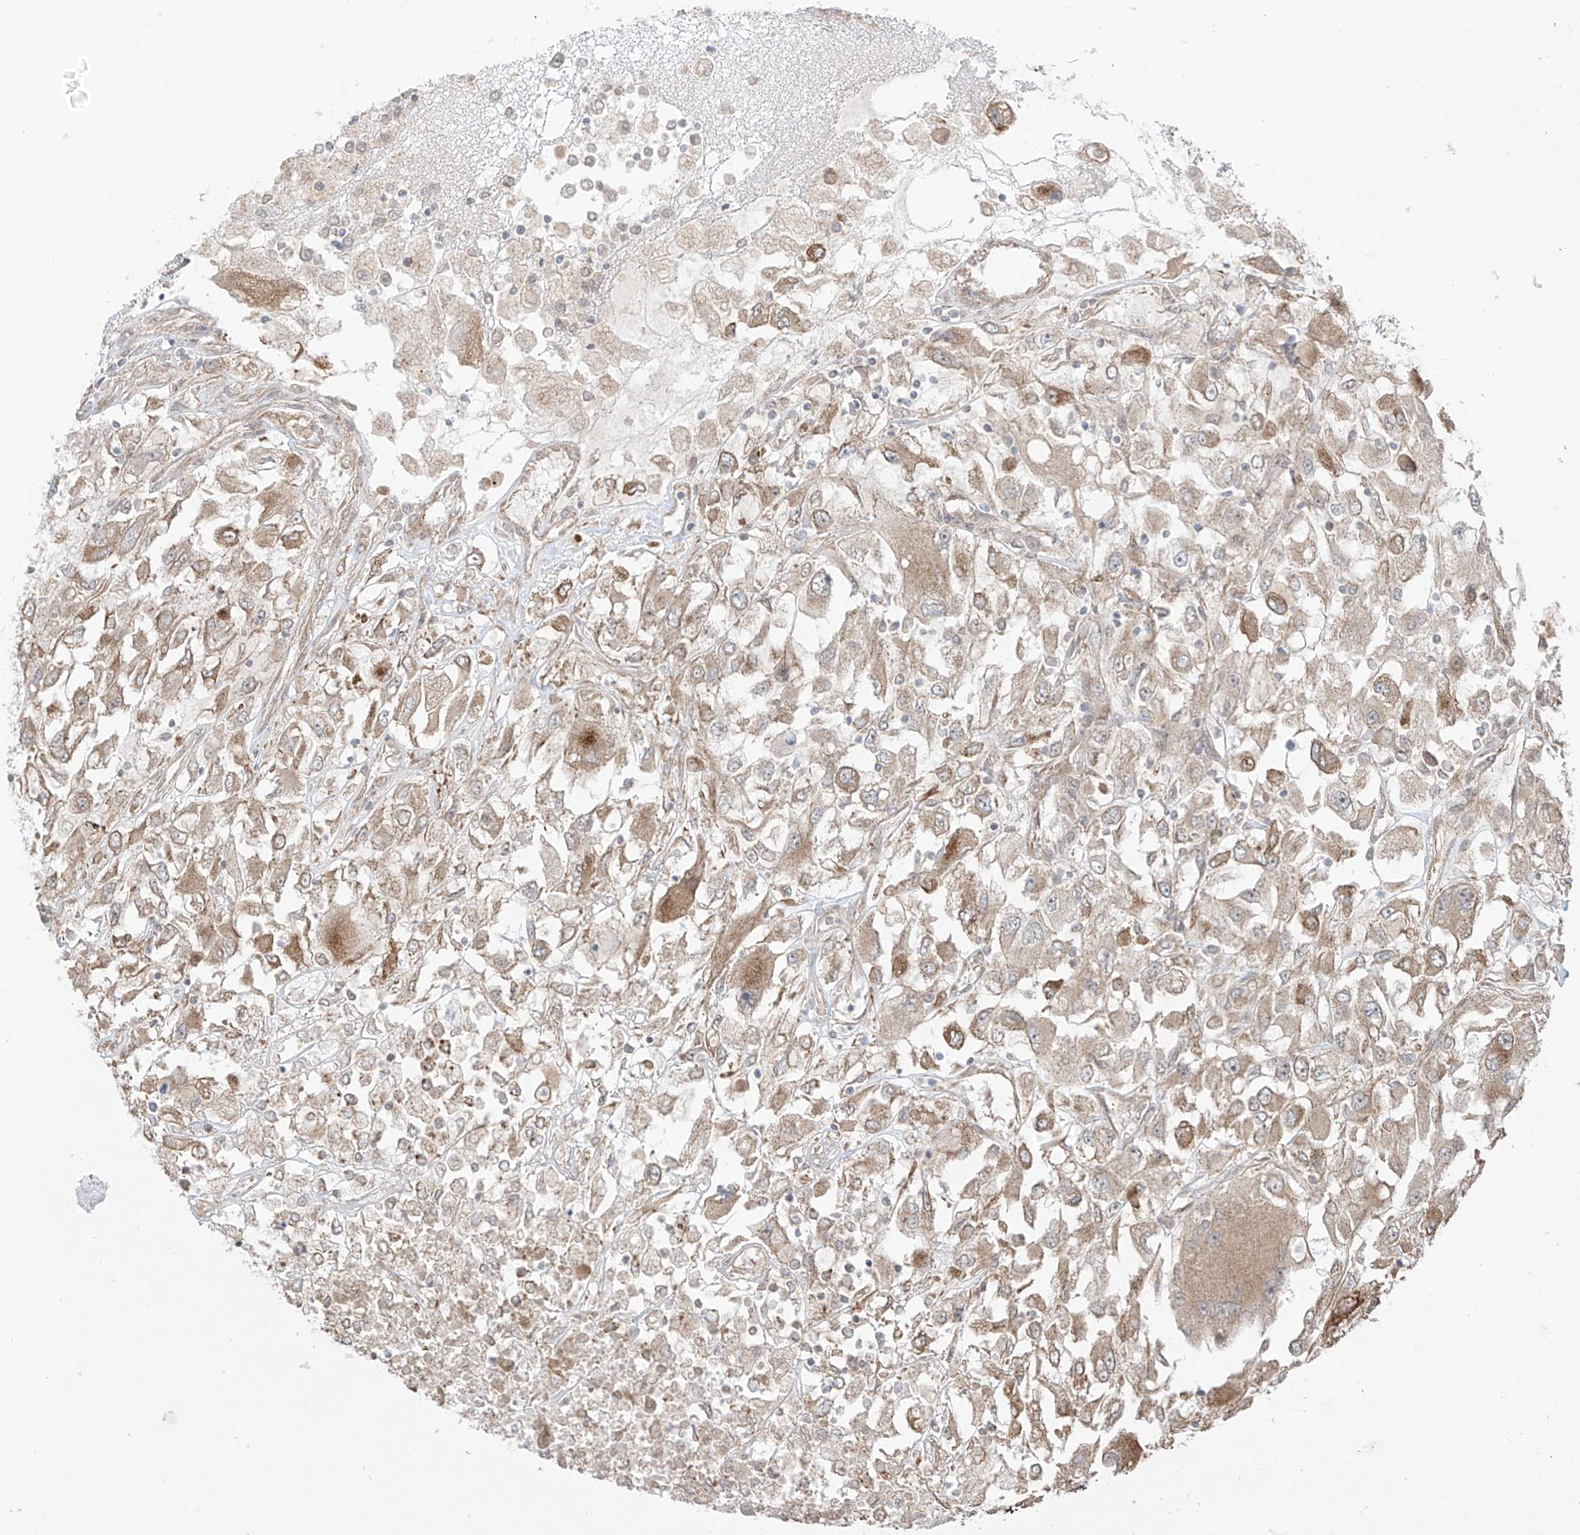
{"staining": {"intensity": "moderate", "quantity": "25%-75%", "location": "cytoplasmic/membranous"}, "tissue": "renal cancer", "cell_type": "Tumor cells", "image_type": "cancer", "snomed": [{"axis": "morphology", "description": "Adenocarcinoma, NOS"}, {"axis": "topography", "description": "Kidney"}], "caption": "Protein staining of adenocarcinoma (renal) tissue exhibits moderate cytoplasmic/membranous staining in about 25%-75% of tumor cells.", "gene": "ABCD1", "patient": {"sex": "female", "age": 52}}